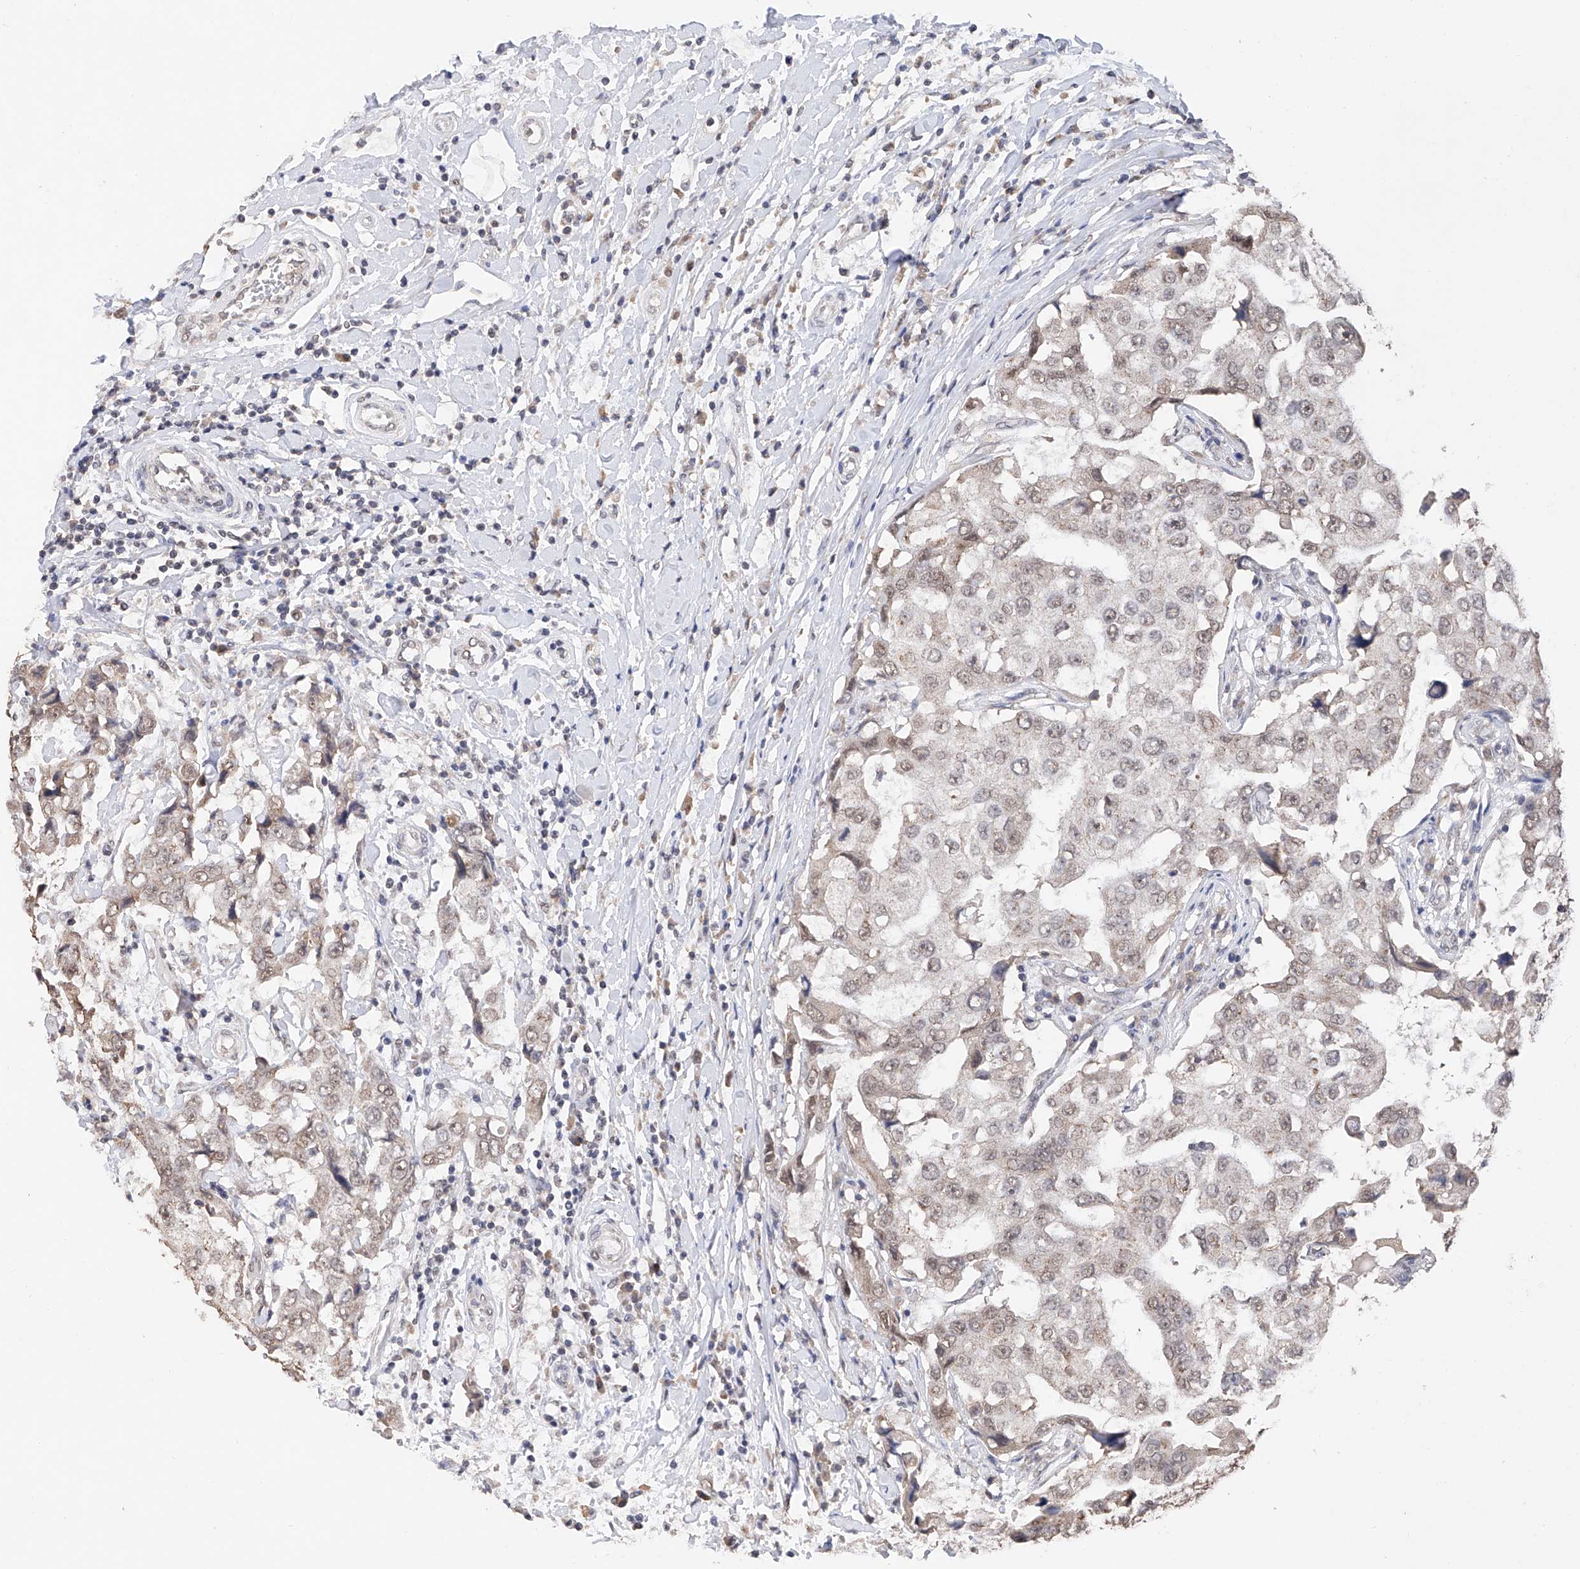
{"staining": {"intensity": "weak", "quantity": ">75%", "location": "nuclear"}, "tissue": "breast cancer", "cell_type": "Tumor cells", "image_type": "cancer", "snomed": [{"axis": "morphology", "description": "Duct carcinoma"}, {"axis": "topography", "description": "Breast"}], "caption": "Immunohistochemical staining of breast cancer (intraductal carcinoma) displays low levels of weak nuclear positivity in about >75% of tumor cells.", "gene": "DMAP1", "patient": {"sex": "female", "age": 27}}